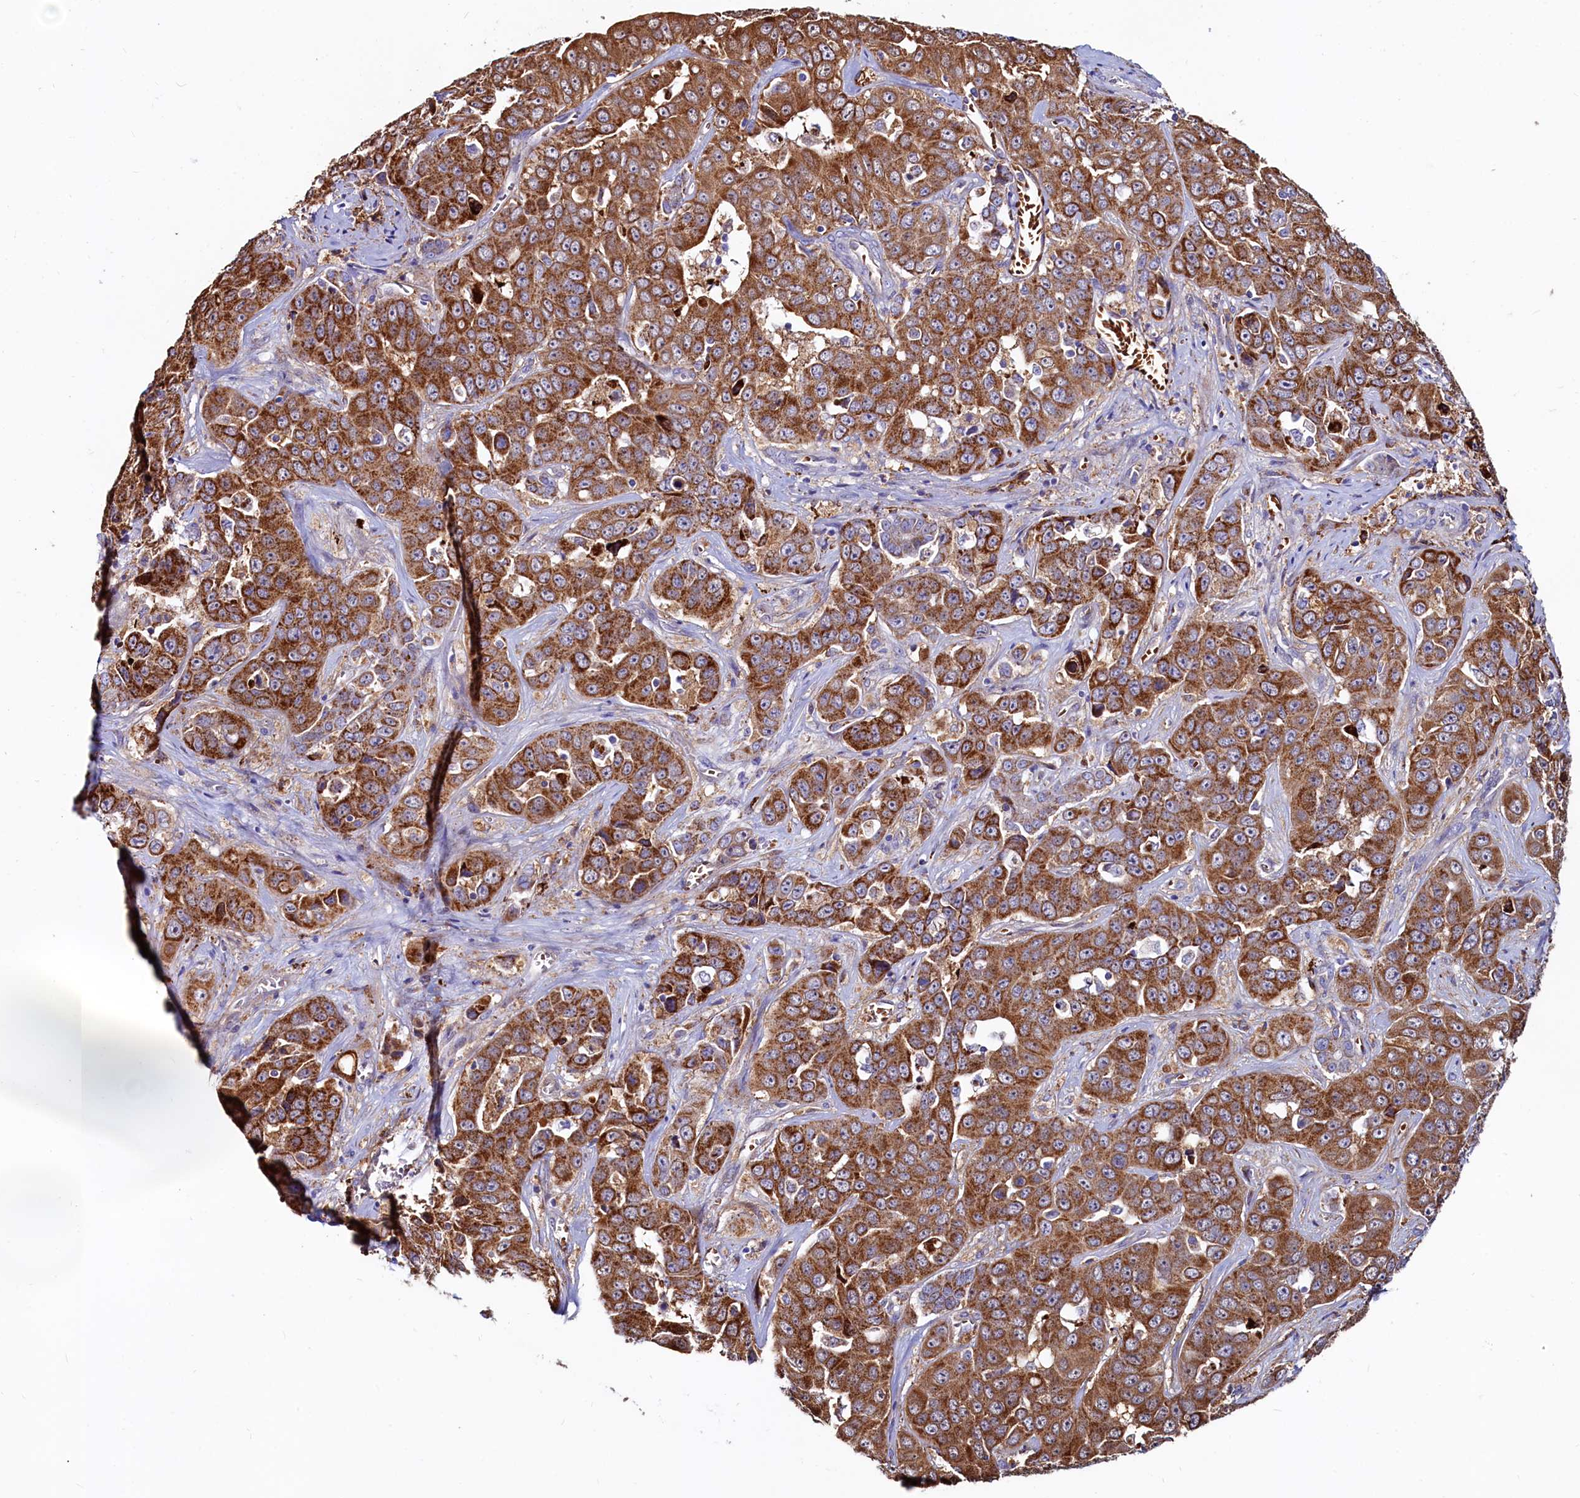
{"staining": {"intensity": "strong", "quantity": ">75%", "location": "cytoplasmic/membranous"}, "tissue": "liver cancer", "cell_type": "Tumor cells", "image_type": "cancer", "snomed": [{"axis": "morphology", "description": "Cholangiocarcinoma"}, {"axis": "topography", "description": "Liver"}], "caption": "A histopathology image of human cholangiocarcinoma (liver) stained for a protein reveals strong cytoplasmic/membranous brown staining in tumor cells.", "gene": "ASTE1", "patient": {"sex": "female", "age": 52}}